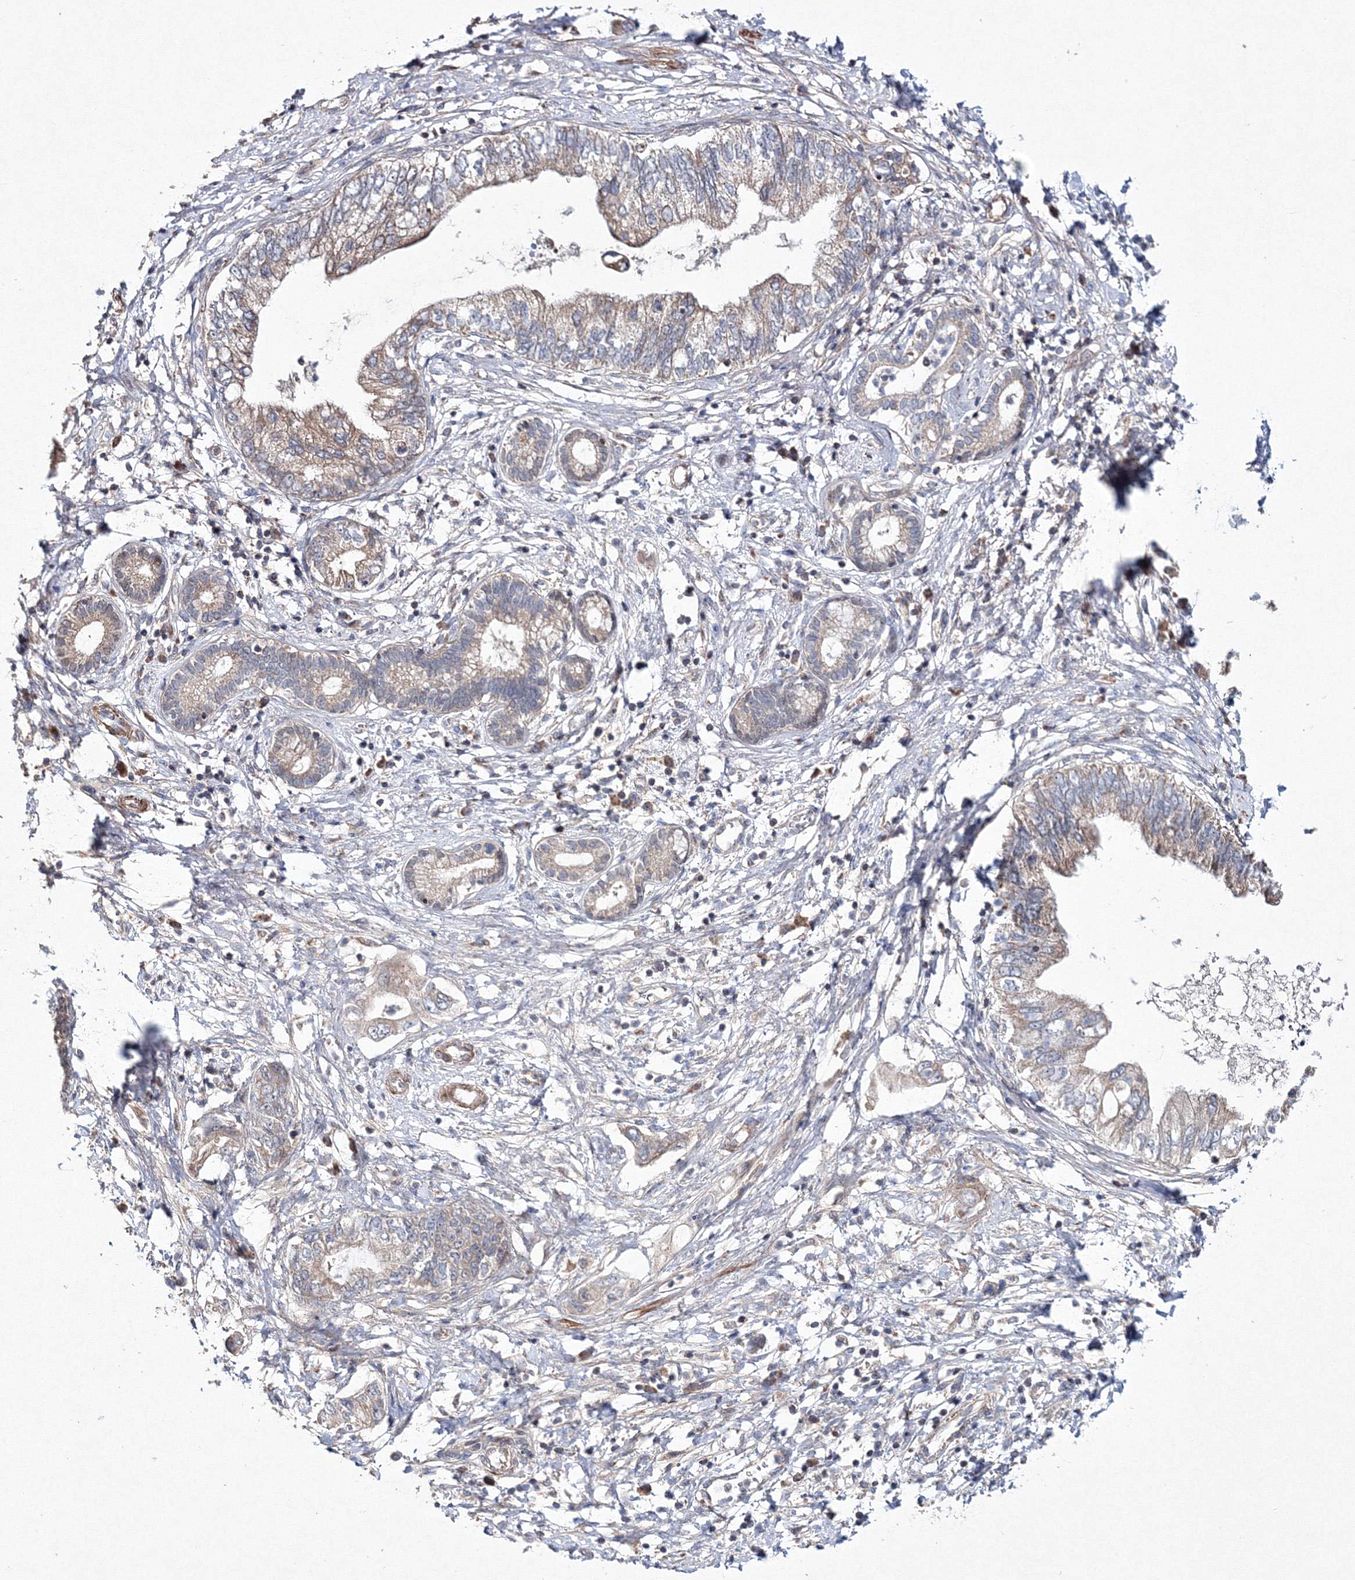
{"staining": {"intensity": "weak", "quantity": "<25%", "location": "cytoplasmic/membranous"}, "tissue": "pancreatic cancer", "cell_type": "Tumor cells", "image_type": "cancer", "snomed": [{"axis": "morphology", "description": "Adenocarcinoma, NOS"}, {"axis": "topography", "description": "Pancreas"}], "caption": "Pancreatic adenocarcinoma was stained to show a protein in brown. There is no significant expression in tumor cells.", "gene": "PPP2R2B", "patient": {"sex": "female", "age": 73}}